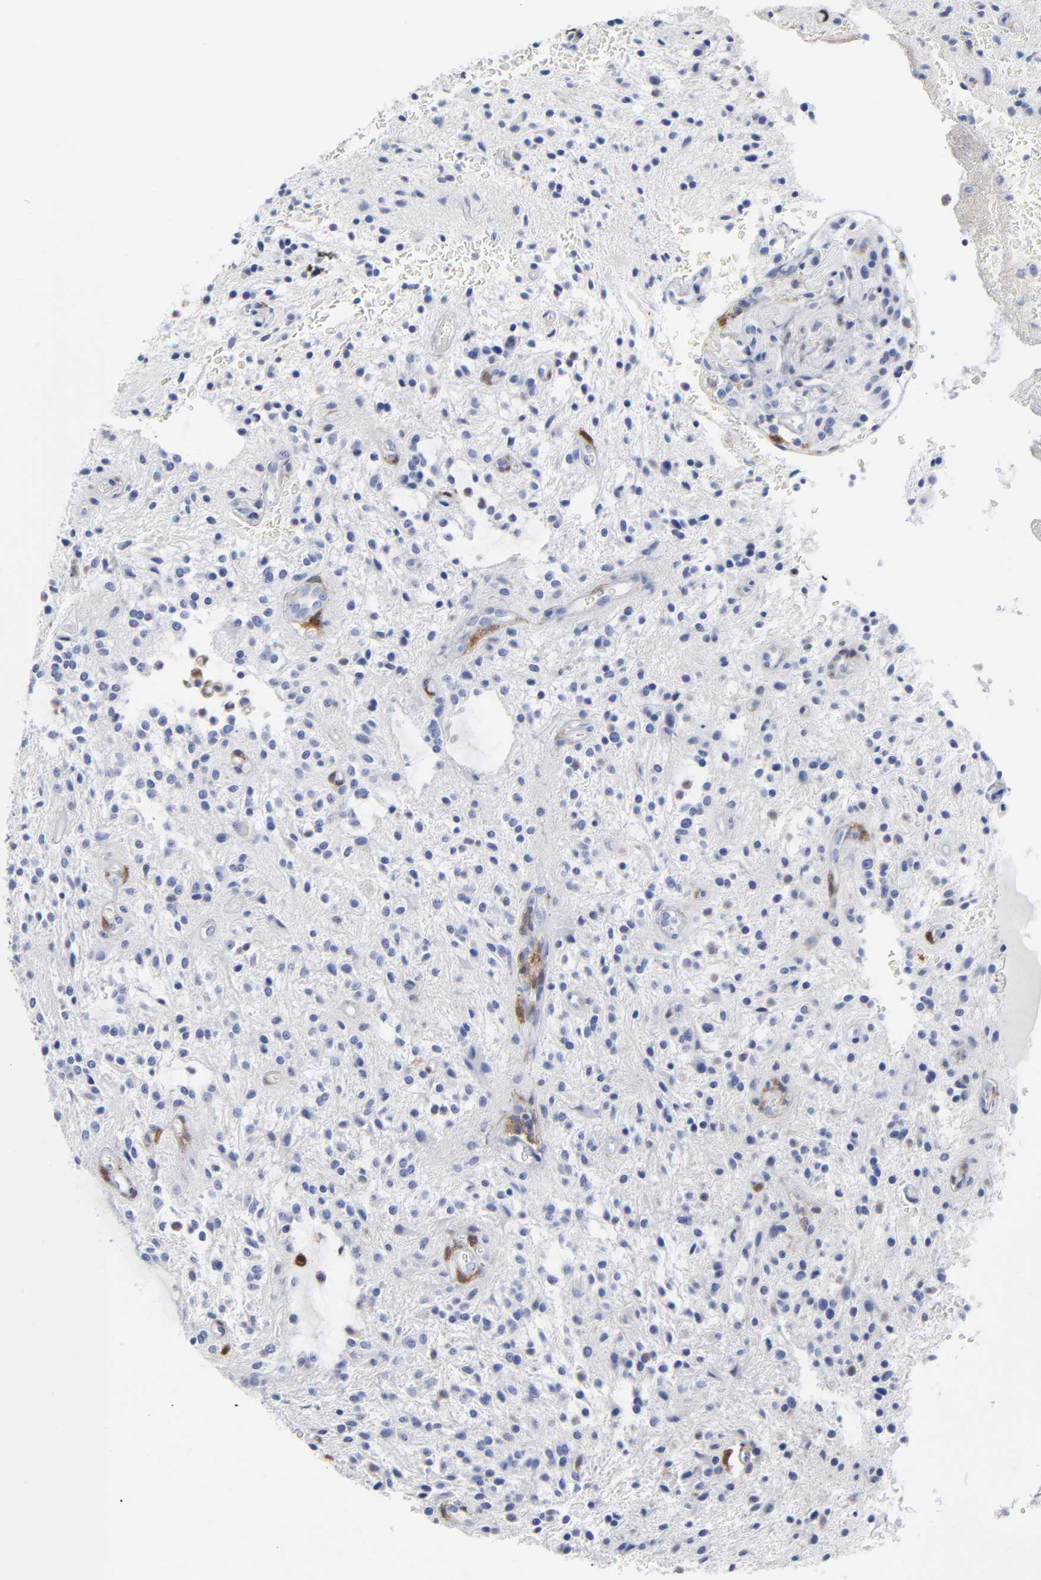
{"staining": {"intensity": "negative", "quantity": "none", "location": "none"}, "tissue": "glioma", "cell_type": "Tumor cells", "image_type": "cancer", "snomed": [{"axis": "morphology", "description": "Glioma, malignant, NOS"}, {"axis": "topography", "description": "Cerebellum"}], "caption": "Immunohistochemical staining of human glioma (malignant) reveals no significant expression in tumor cells.", "gene": "PTP4A1", "patient": {"sex": "female", "age": 10}}